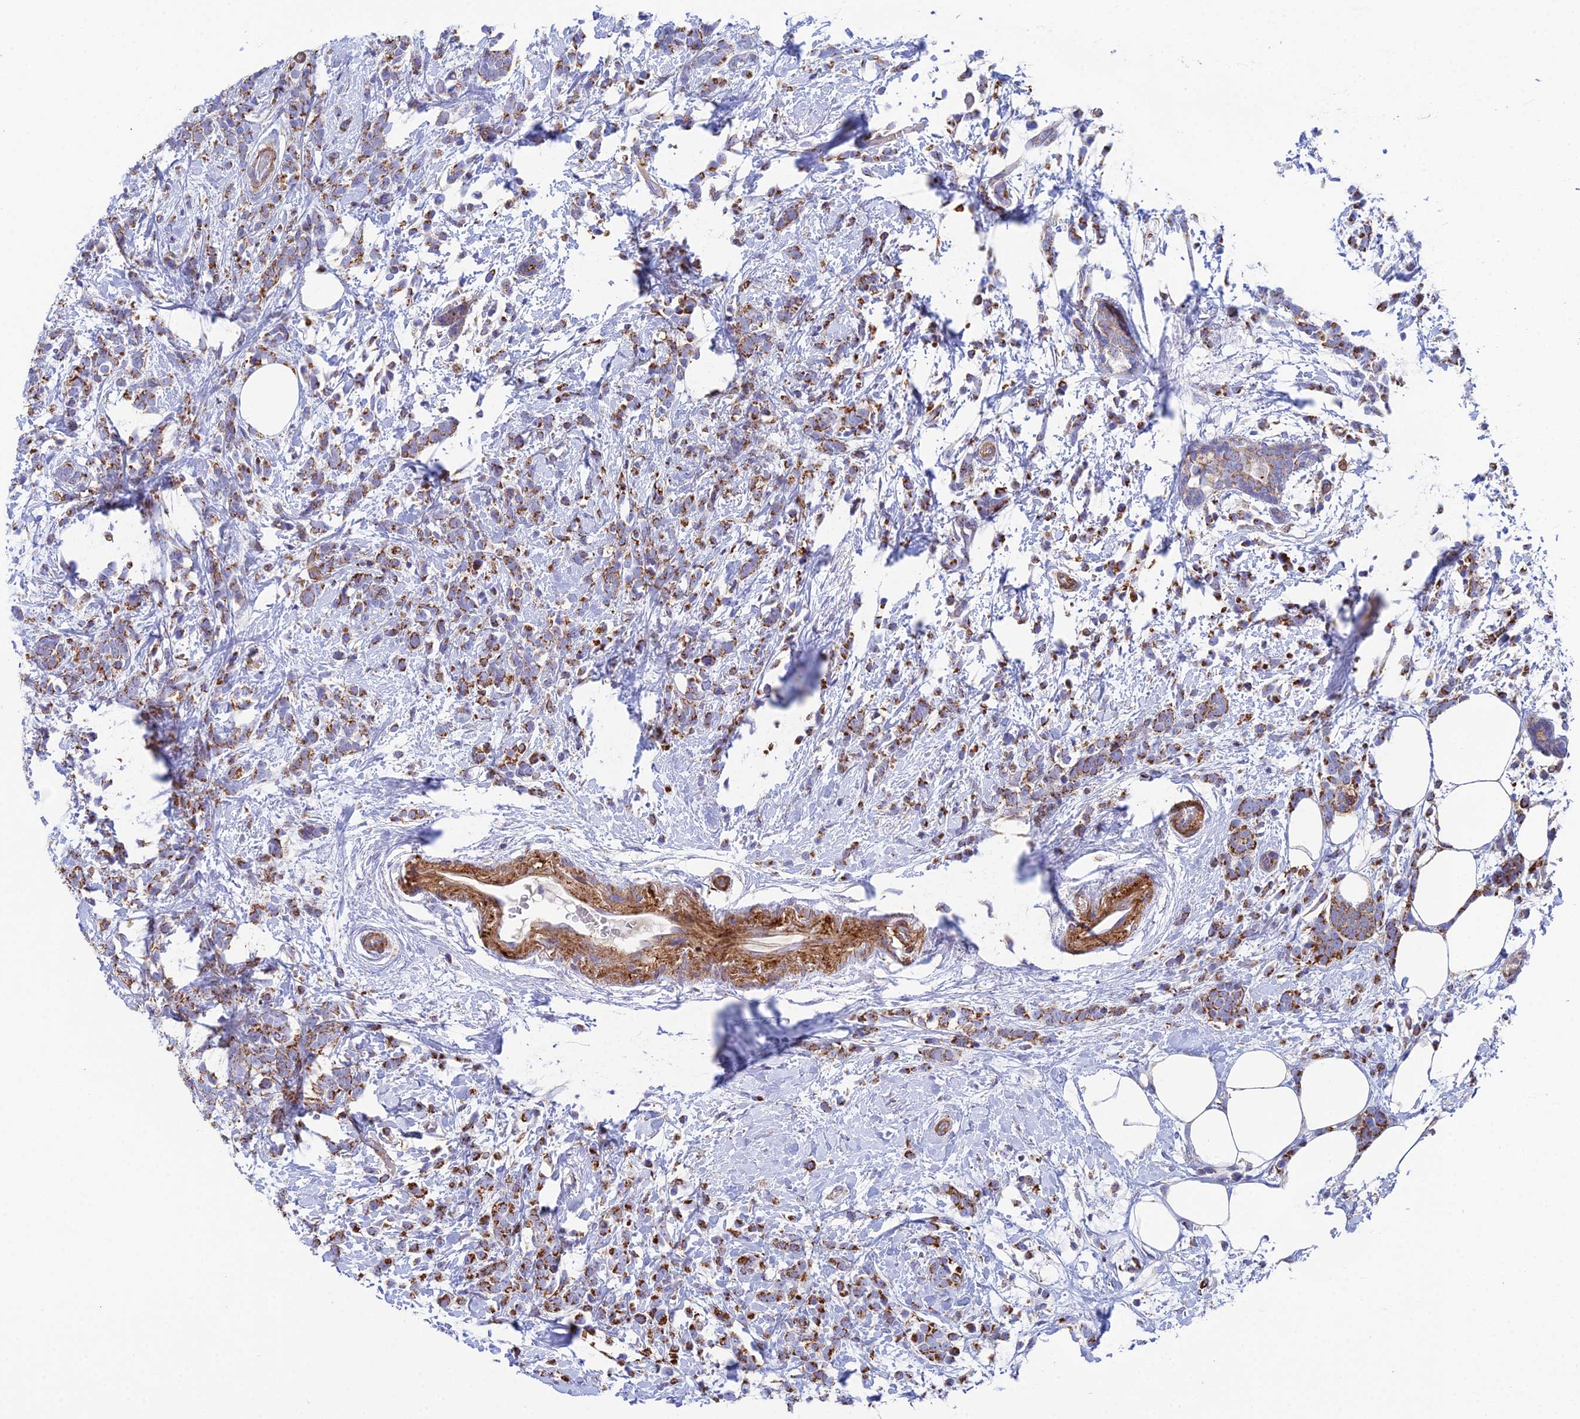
{"staining": {"intensity": "moderate", "quantity": ">75%", "location": "cytoplasmic/membranous"}, "tissue": "breast cancer", "cell_type": "Tumor cells", "image_type": "cancer", "snomed": [{"axis": "morphology", "description": "Lobular carcinoma"}, {"axis": "topography", "description": "Breast"}], "caption": "A micrograph showing moderate cytoplasmic/membranous expression in approximately >75% of tumor cells in lobular carcinoma (breast), as visualized by brown immunohistochemical staining.", "gene": "CSPG4", "patient": {"sex": "female", "age": 58}}